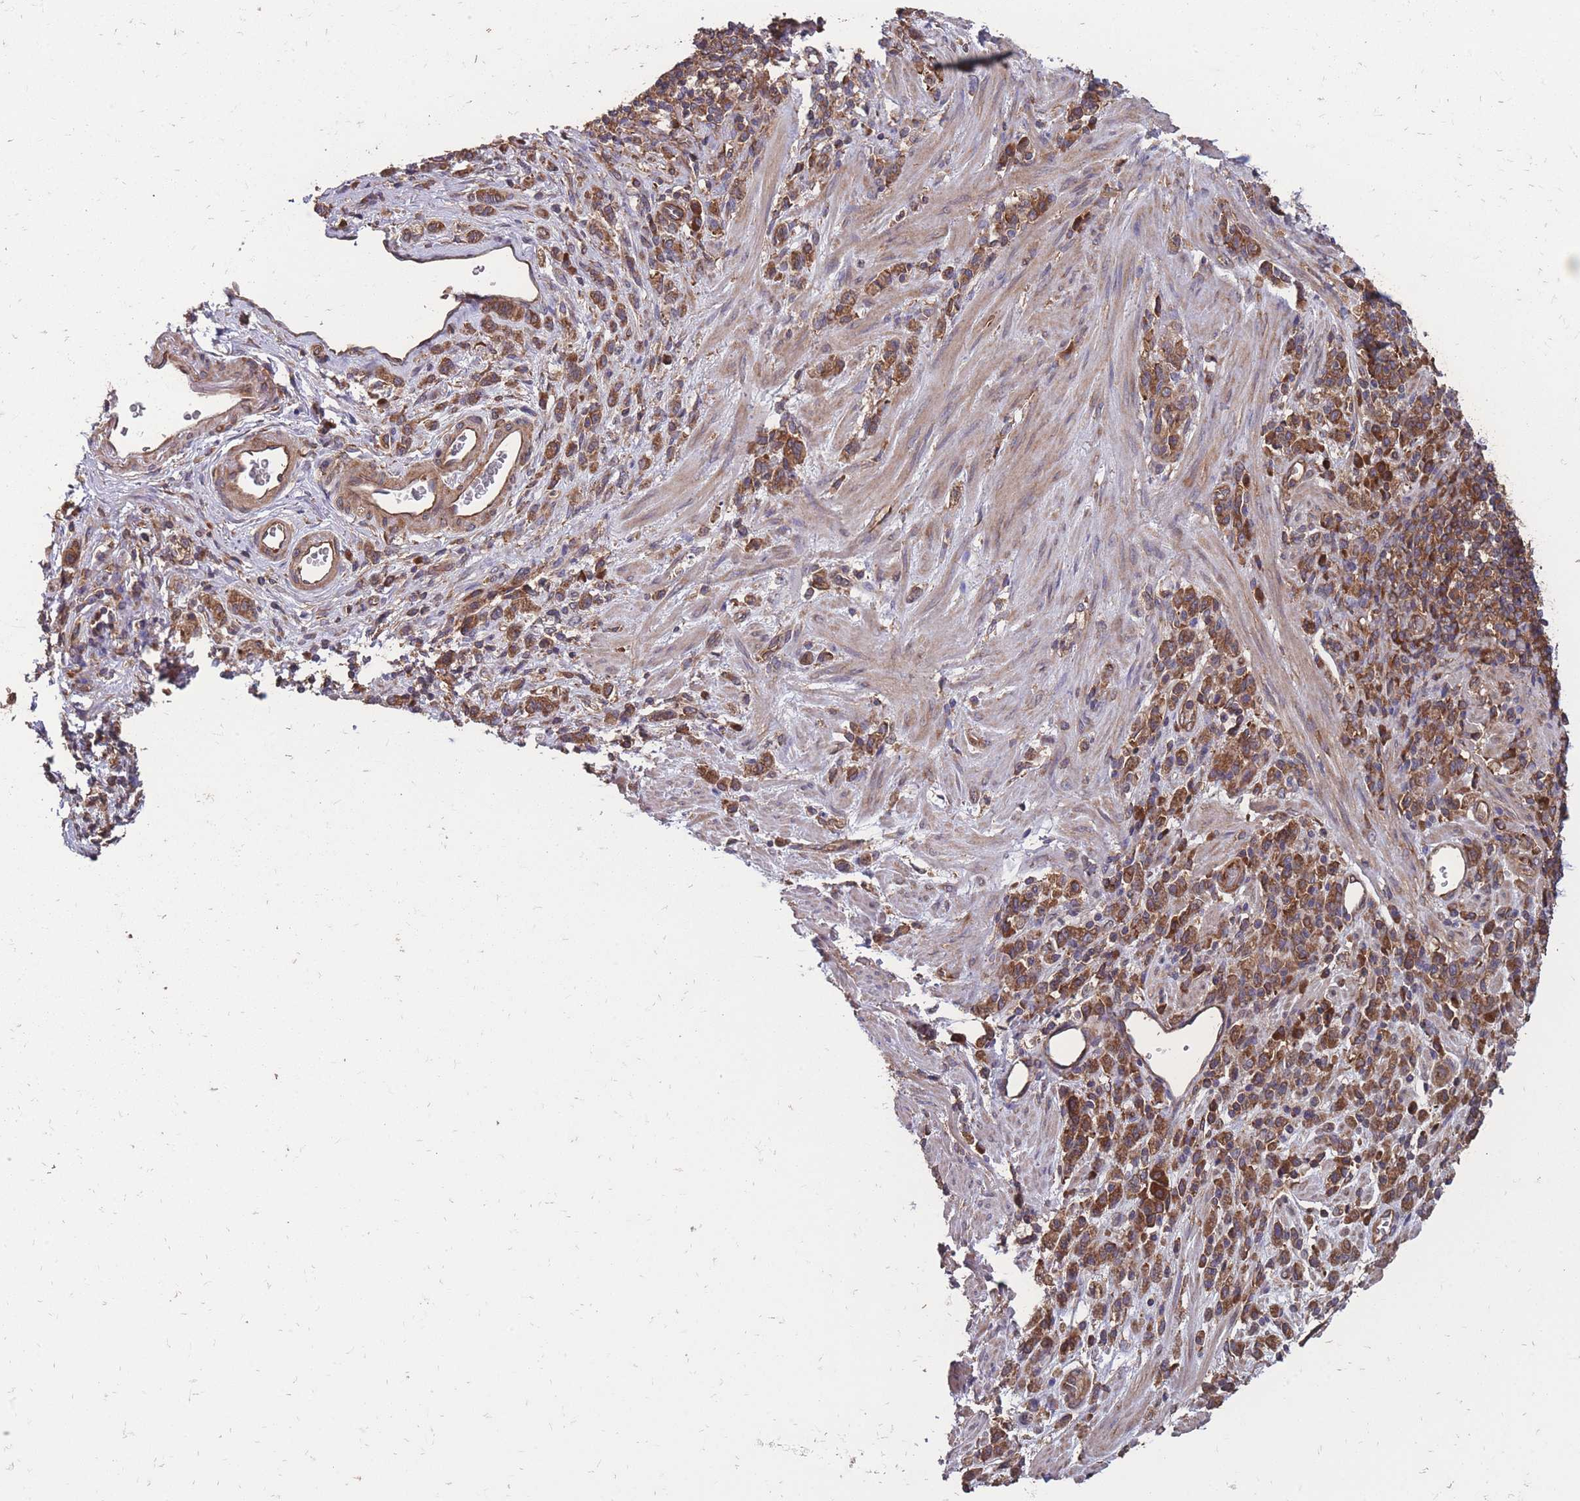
{"staining": {"intensity": "strong", "quantity": ">75%", "location": "cytoplasmic/membranous"}, "tissue": "stomach cancer", "cell_type": "Tumor cells", "image_type": "cancer", "snomed": [{"axis": "morphology", "description": "Adenocarcinoma, NOS"}, {"axis": "topography", "description": "Stomach"}], "caption": "This is a histology image of immunohistochemistry (IHC) staining of stomach adenocarcinoma, which shows strong expression in the cytoplasmic/membranous of tumor cells.", "gene": "ZPR1", "patient": {"sex": "male", "age": 77}}